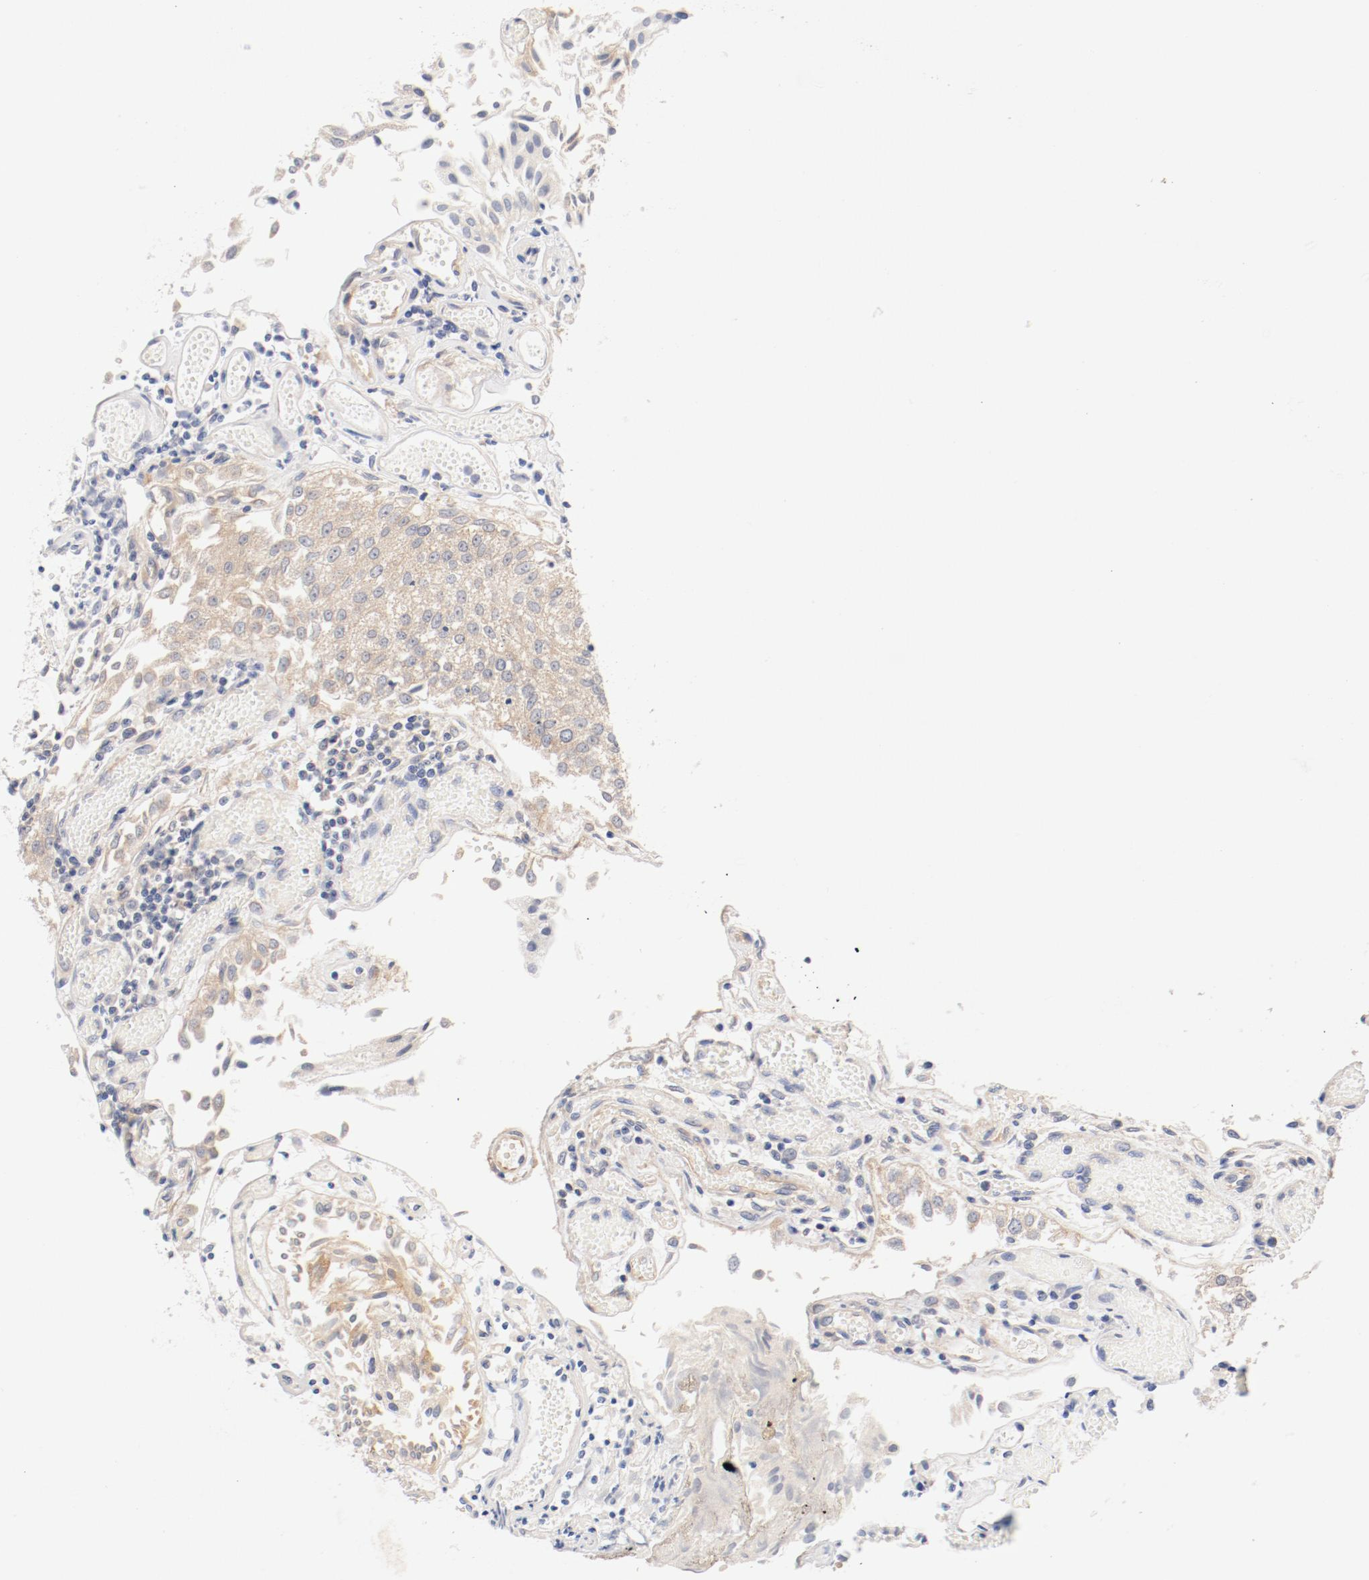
{"staining": {"intensity": "negative", "quantity": "none", "location": "none"}, "tissue": "urothelial cancer", "cell_type": "Tumor cells", "image_type": "cancer", "snomed": [{"axis": "morphology", "description": "Urothelial carcinoma, Low grade"}, {"axis": "topography", "description": "Urinary bladder"}], "caption": "Histopathology image shows no significant protein expression in tumor cells of urothelial cancer. (DAB IHC visualized using brightfield microscopy, high magnification).", "gene": "DYNC1H1", "patient": {"sex": "male", "age": 86}}